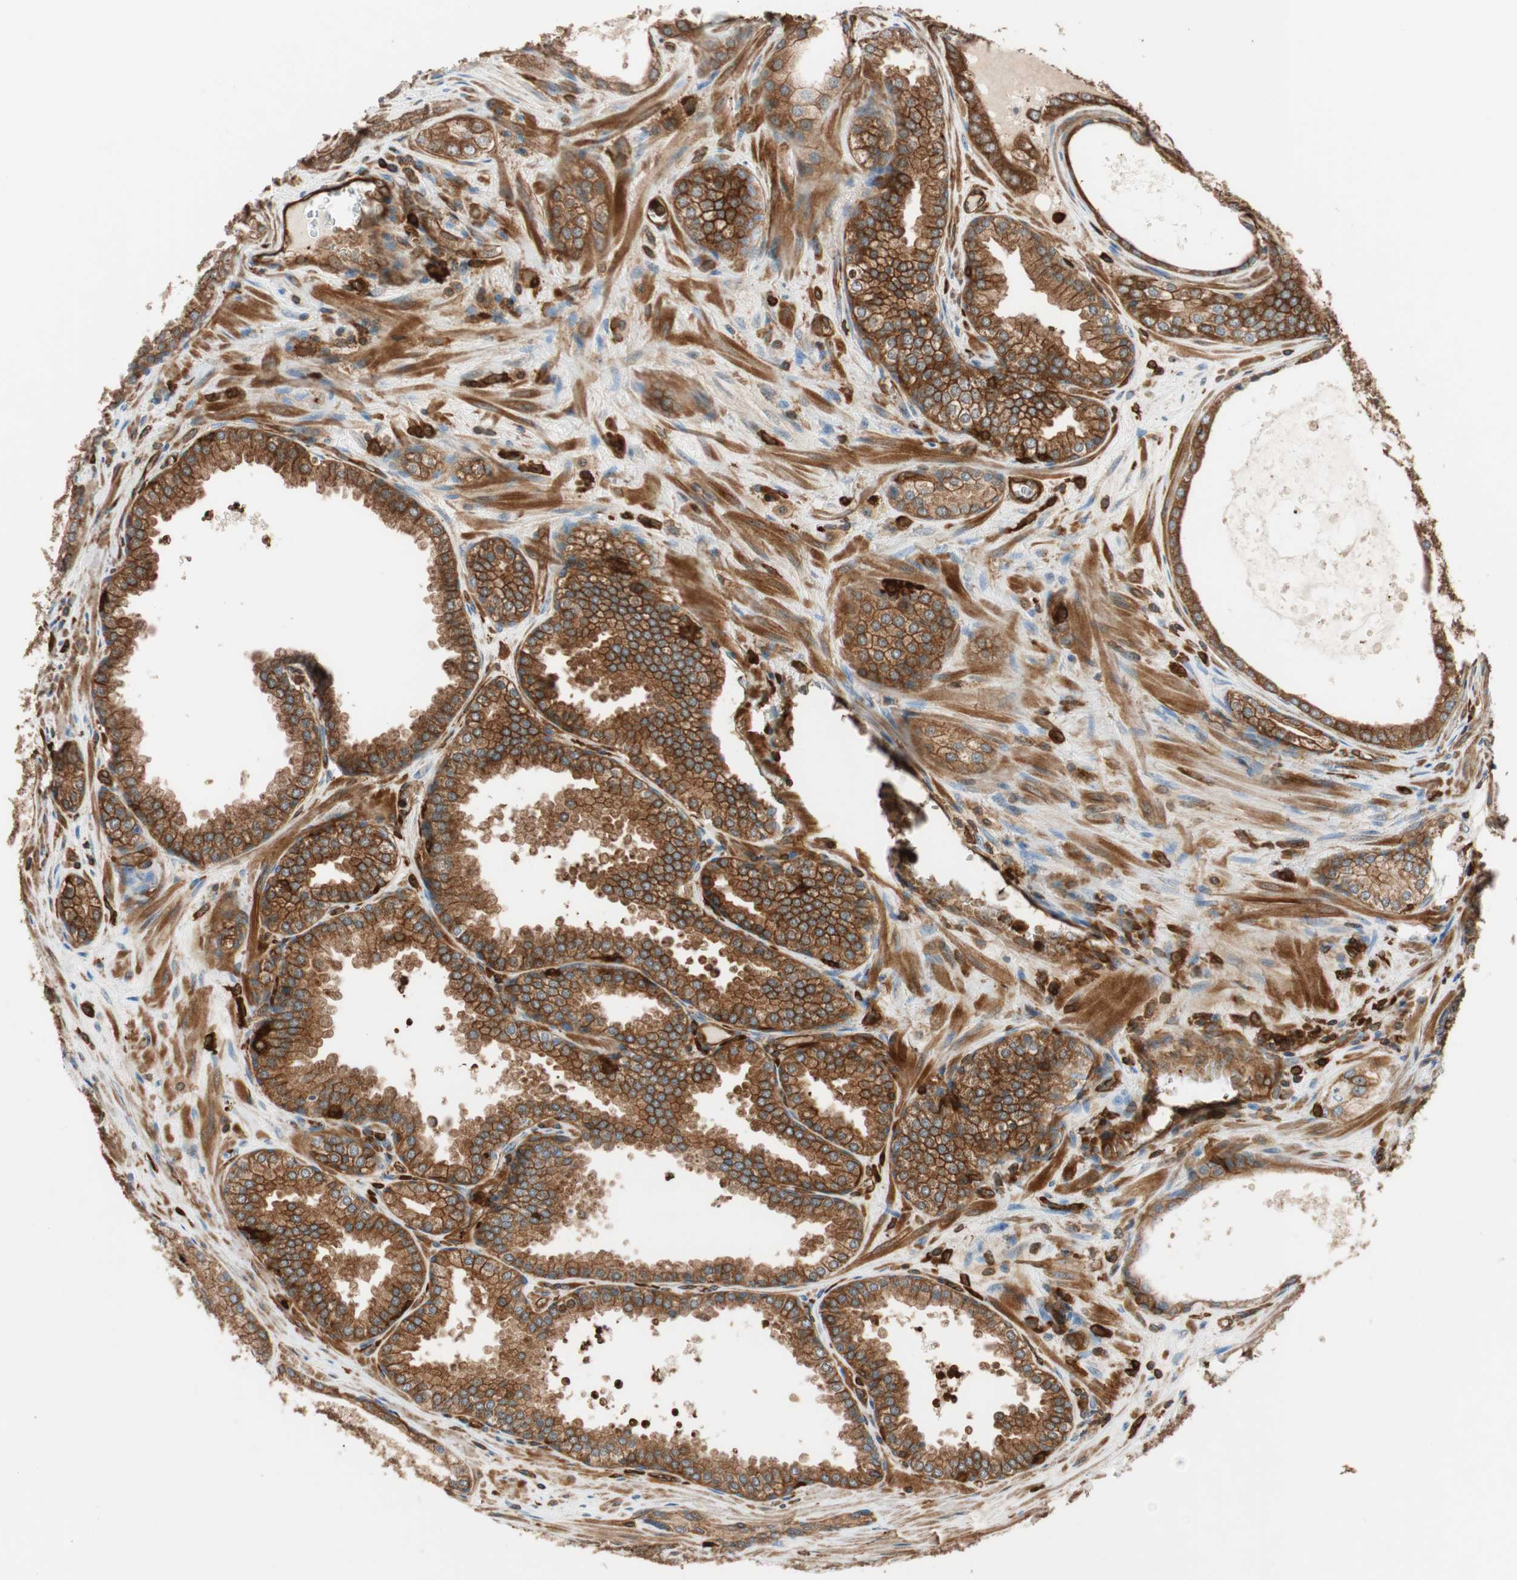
{"staining": {"intensity": "strong", "quantity": ">75%", "location": "cytoplasmic/membranous"}, "tissue": "prostate cancer", "cell_type": "Tumor cells", "image_type": "cancer", "snomed": [{"axis": "morphology", "description": "Adenocarcinoma, Low grade"}, {"axis": "topography", "description": "Prostate"}], "caption": "Brown immunohistochemical staining in human prostate cancer shows strong cytoplasmic/membranous staining in approximately >75% of tumor cells.", "gene": "VASP", "patient": {"sex": "male", "age": 60}}